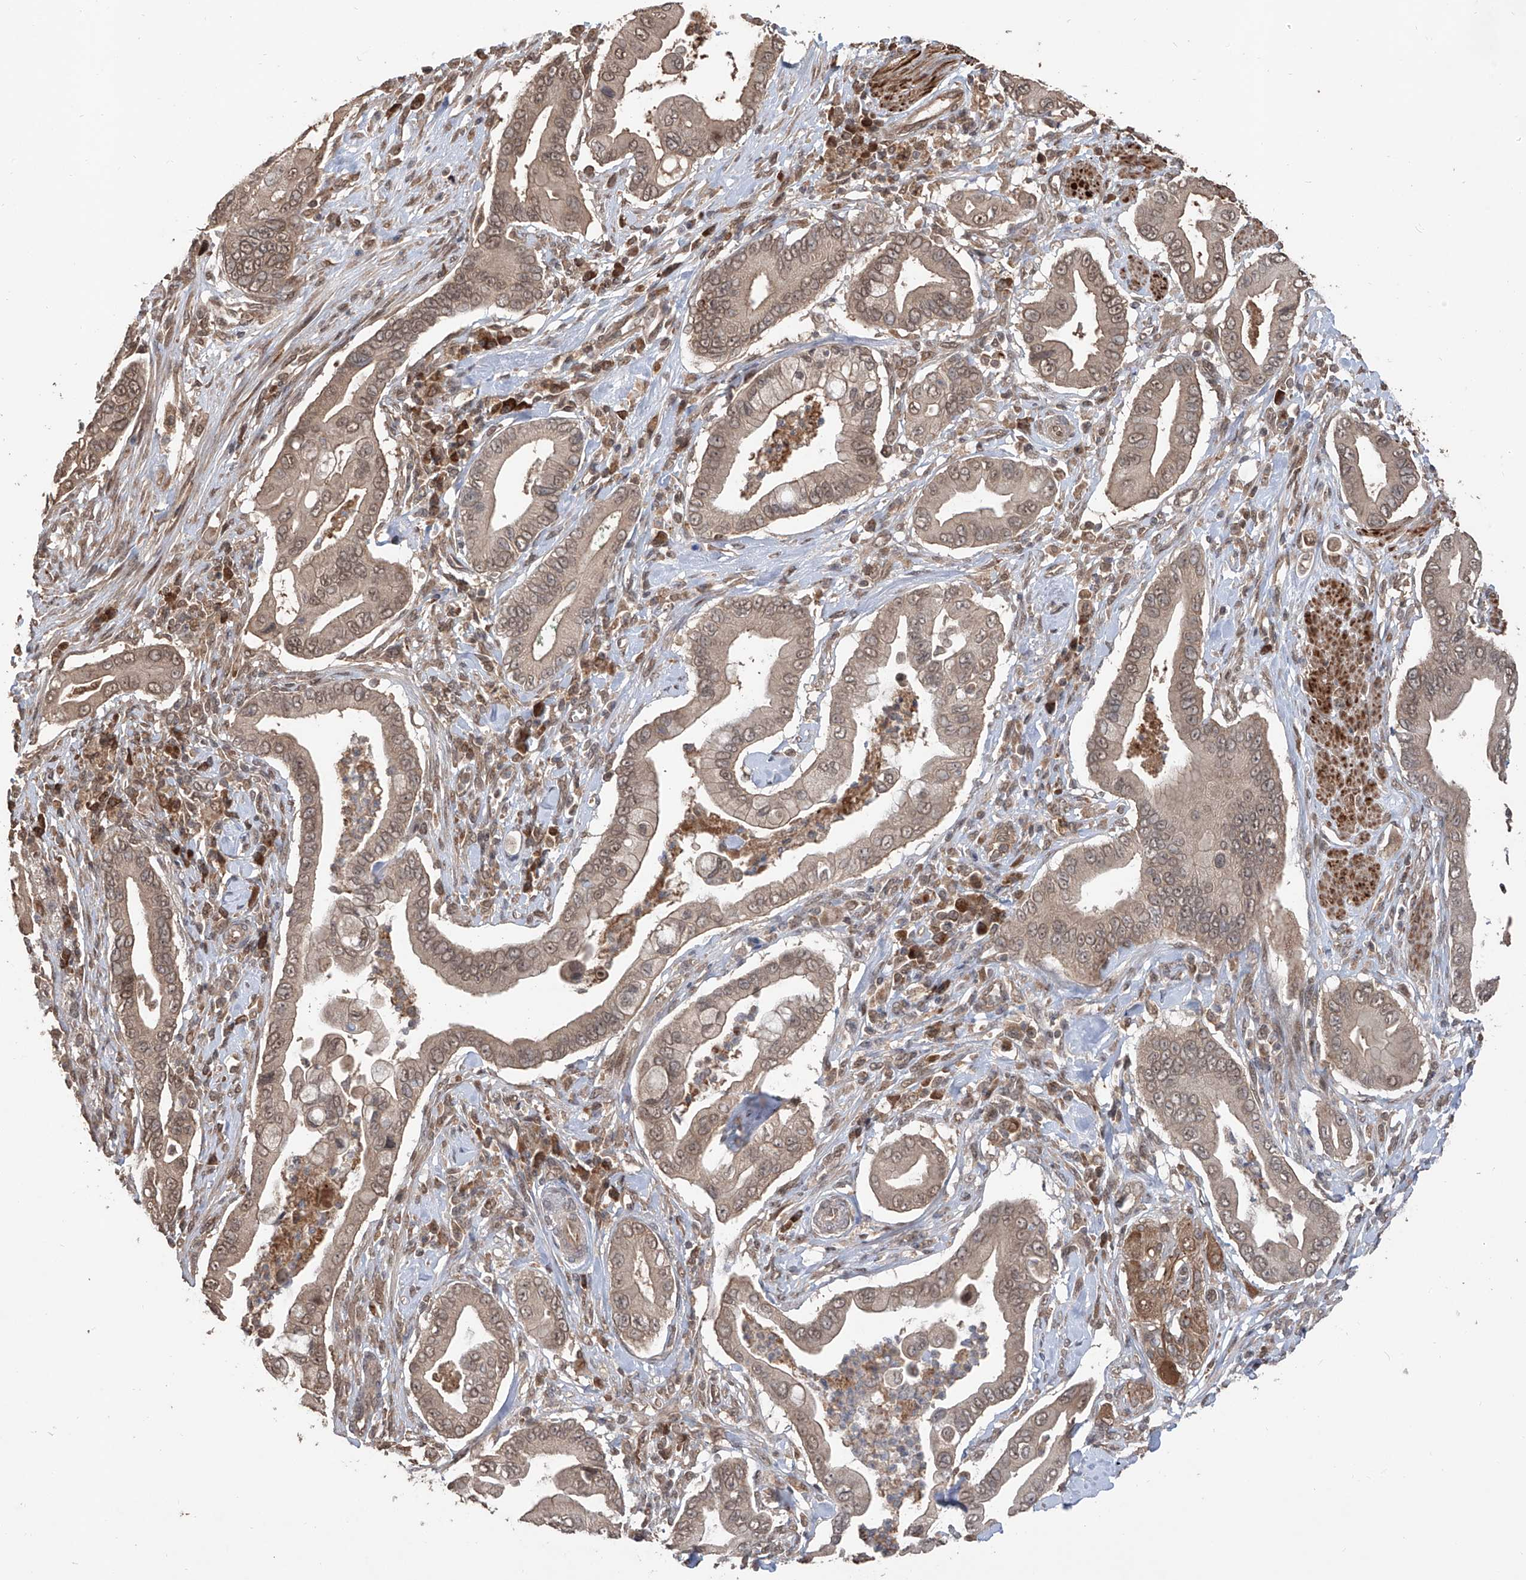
{"staining": {"intensity": "moderate", "quantity": ">75%", "location": "nuclear"}, "tissue": "pancreatic cancer", "cell_type": "Tumor cells", "image_type": "cancer", "snomed": [{"axis": "morphology", "description": "Adenocarcinoma, NOS"}, {"axis": "topography", "description": "Pancreas"}], "caption": "Immunohistochemistry (IHC) of human pancreatic cancer (adenocarcinoma) demonstrates medium levels of moderate nuclear positivity in about >75% of tumor cells. Using DAB (brown) and hematoxylin (blue) stains, captured at high magnification using brightfield microscopy.", "gene": "FAM135A", "patient": {"sex": "male", "age": 78}}